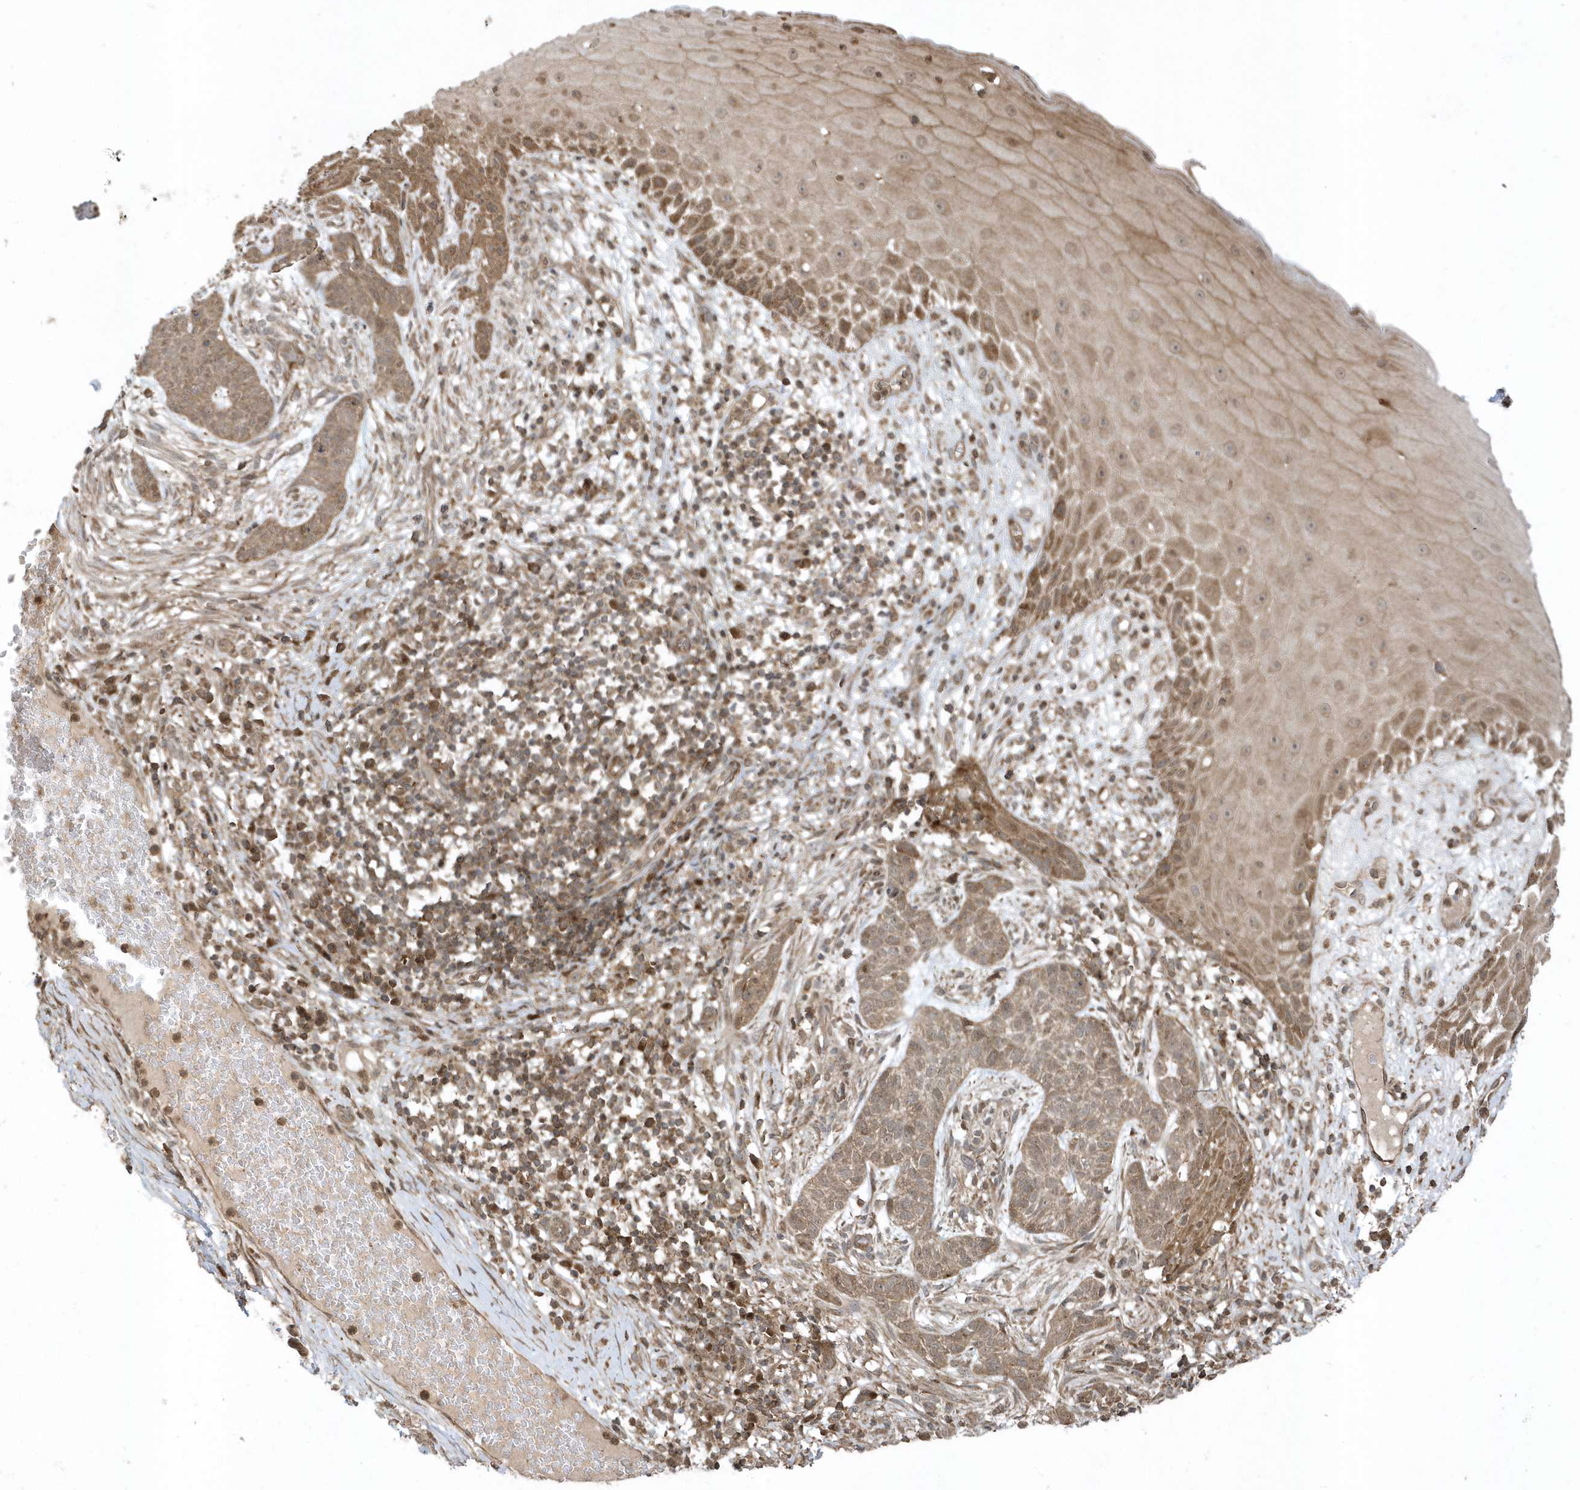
{"staining": {"intensity": "moderate", "quantity": ">75%", "location": "cytoplasmic/membranous"}, "tissue": "skin cancer", "cell_type": "Tumor cells", "image_type": "cancer", "snomed": [{"axis": "morphology", "description": "Normal tissue, NOS"}, {"axis": "morphology", "description": "Basal cell carcinoma"}, {"axis": "topography", "description": "Skin"}], "caption": "Immunohistochemical staining of human basal cell carcinoma (skin) reveals medium levels of moderate cytoplasmic/membranous staining in about >75% of tumor cells. The protein of interest is shown in brown color, while the nuclei are stained blue.", "gene": "STAMBP", "patient": {"sex": "male", "age": 64}}